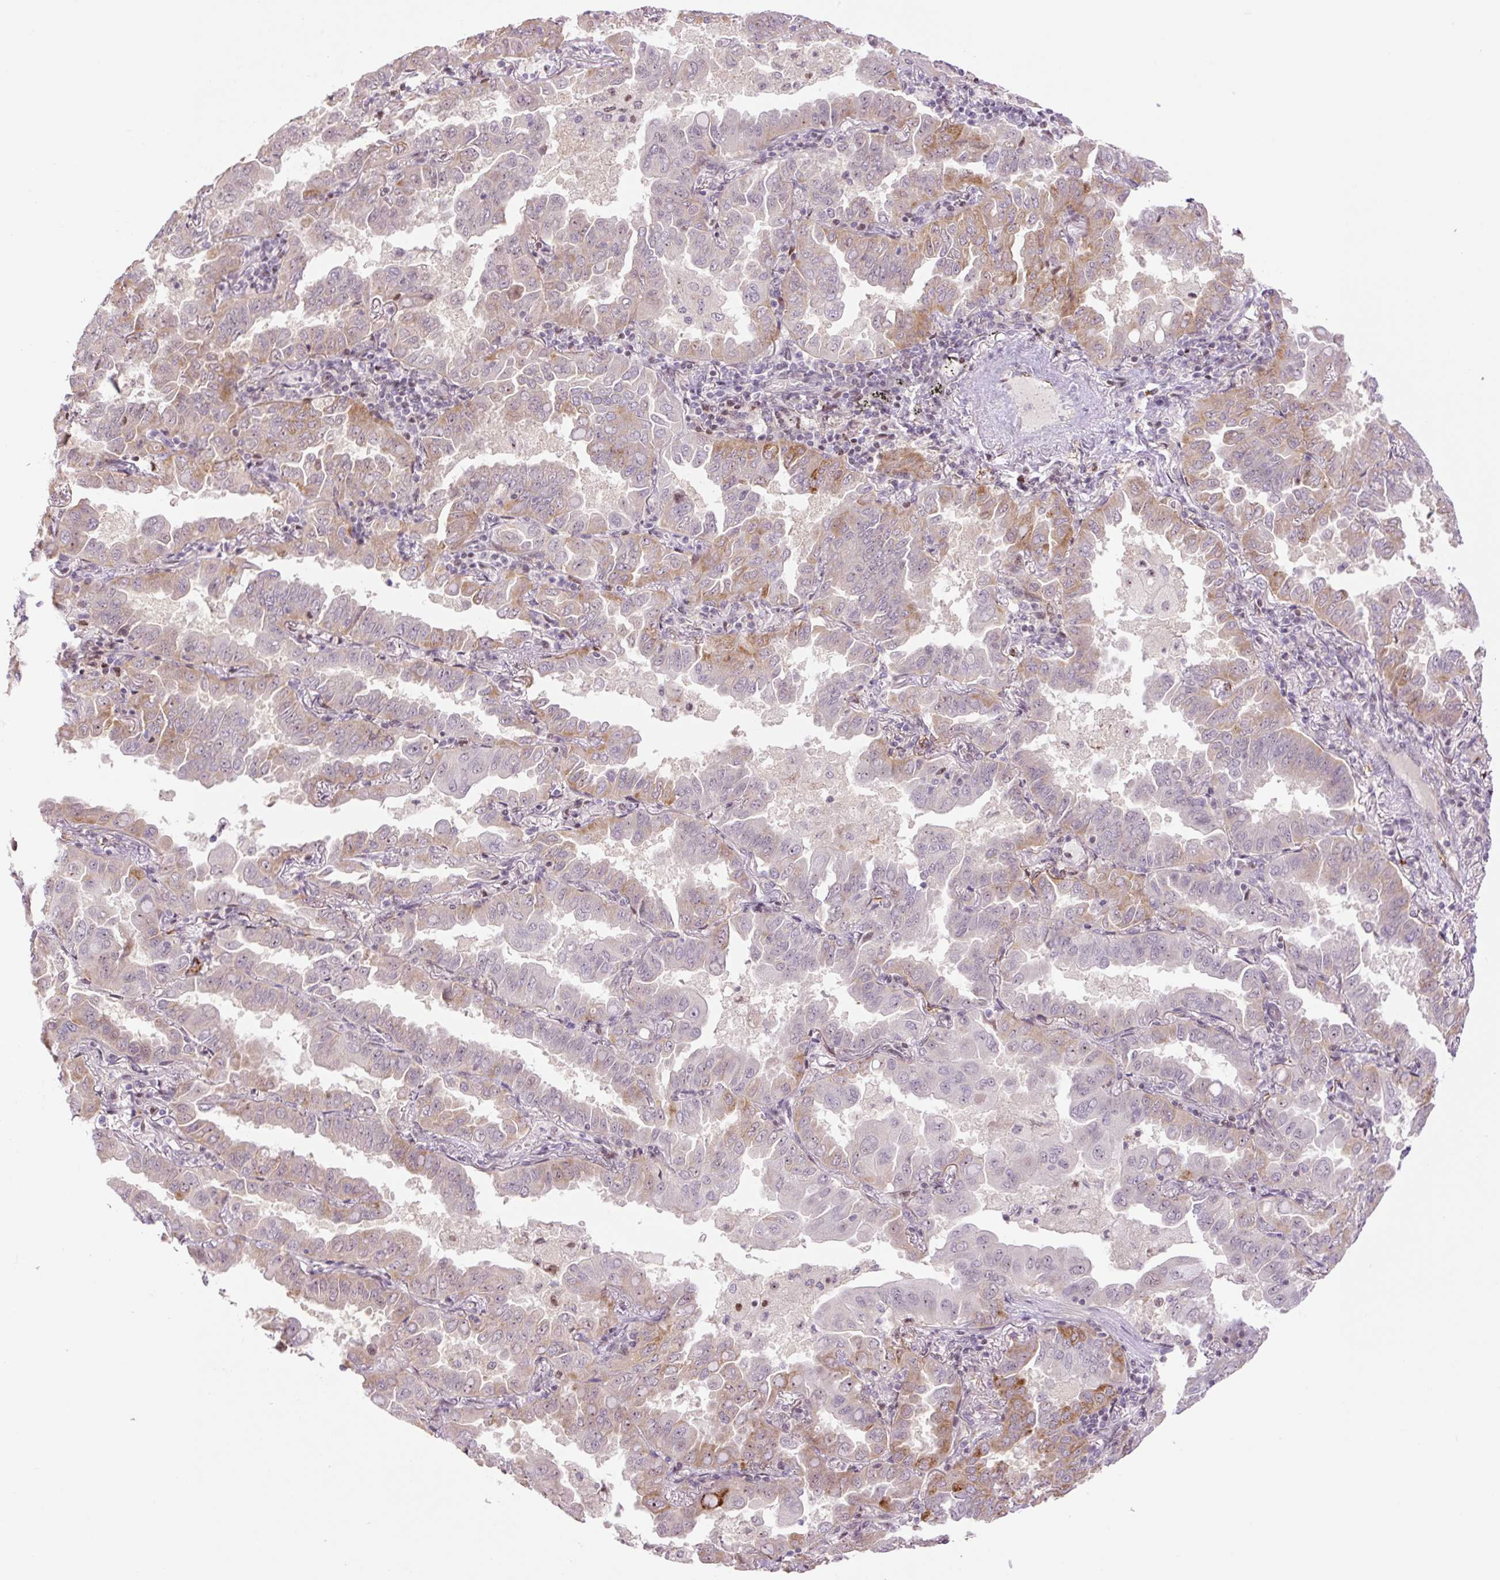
{"staining": {"intensity": "moderate", "quantity": "25%-75%", "location": "cytoplasmic/membranous,nuclear"}, "tissue": "lung cancer", "cell_type": "Tumor cells", "image_type": "cancer", "snomed": [{"axis": "morphology", "description": "Adenocarcinoma, NOS"}, {"axis": "topography", "description": "Lung"}], "caption": "Lung cancer (adenocarcinoma) tissue displays moderate cytoplasmic/membranous and nuclear expression in approximately 25%-75% of tumor cells, visualized by immunohistochemistry. (Stains: DAB in brown, nuclei in blue, Microscopy: brightfield microscopy at high magnification).", "gene": "ZNF417", "patient": {"sex": "male", "age": 64}}